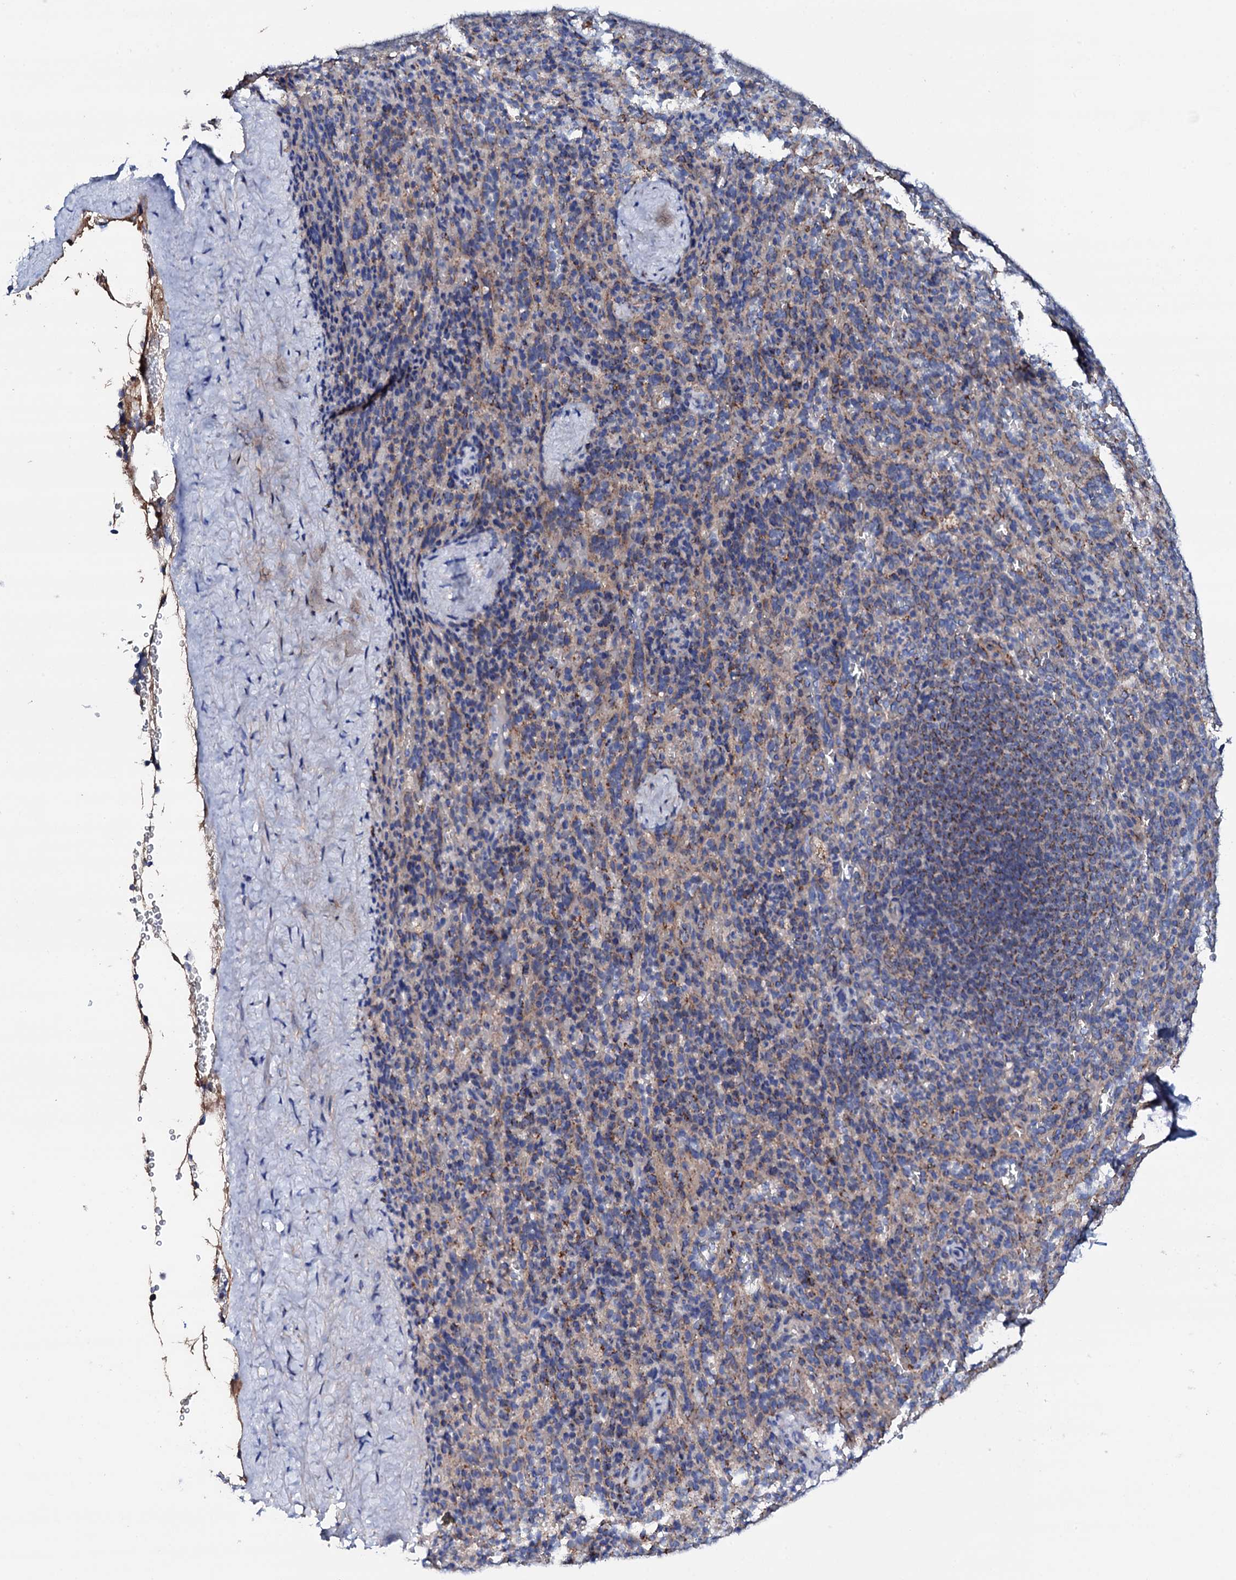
{"staining": {"intensity": "moderate", "quantity": "<25%", "location": "cytoplasmic/membranous"}, "tissue": "spleen", "cell_type": "Cells in red pulp", "image_type": "normal", "snomed": [{"axis": "morphology", "description": "Normal tissue, NOS"}, {"axis": "topography", "description": "Spleen"}], "caption": "This is an image of immunohistochemistry staining of benign spleen, which shows moderate positivity in the cytoplasmic/membranous of cells in red pulp.", "gene": "TCAF2C", "patient": {"sex": "female", "age": 21}}